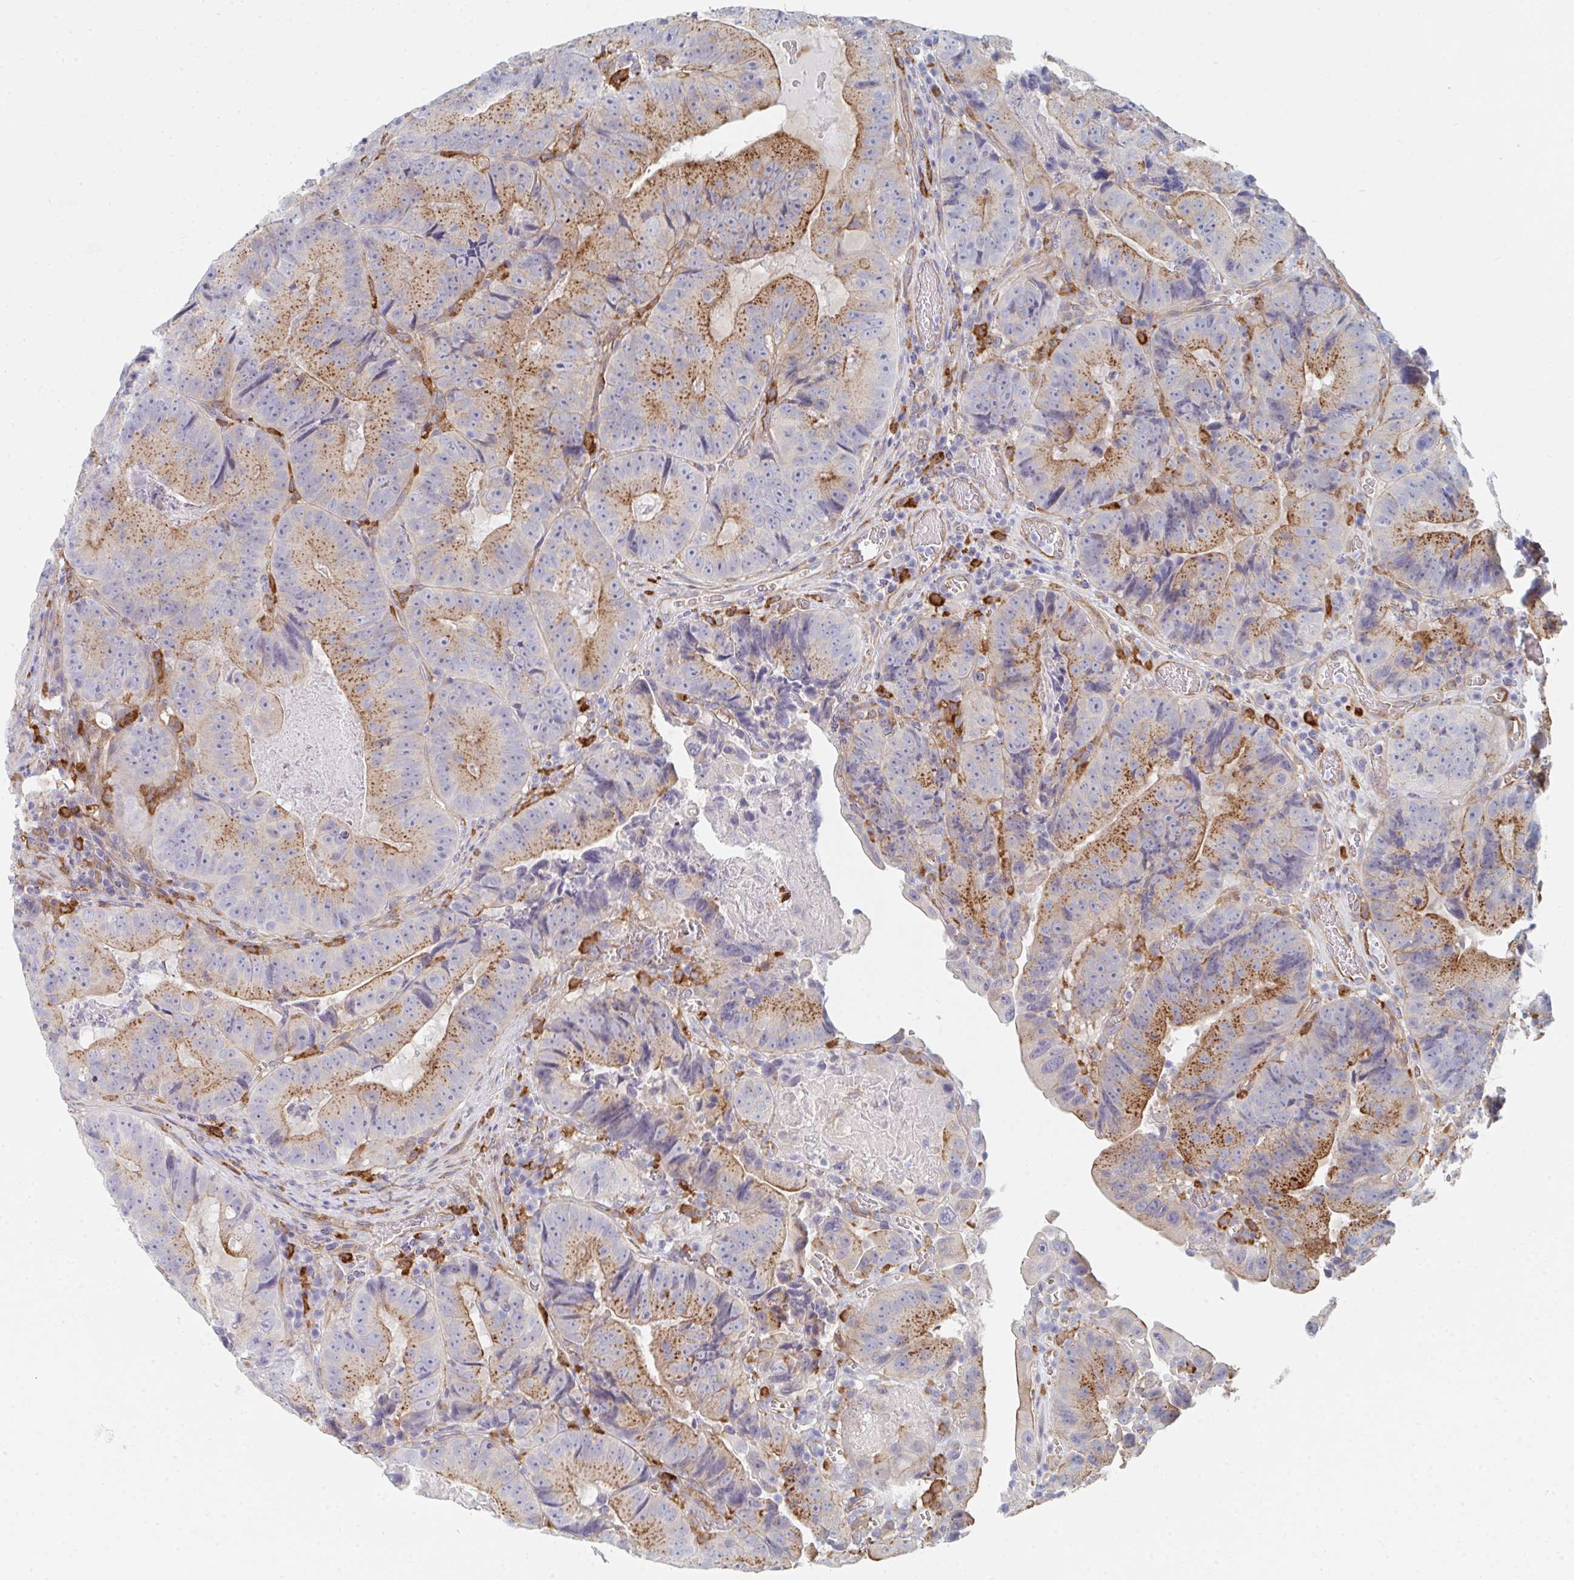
{"staining": {"intensity": "moderate", "quantity": "25%-75%", "location": "cytoplasmic/membranous"}, "tissue": "colorectal cancer", "cell_type": "Tumor cells", "image_type": "cancer", "snomed": [{"axis": "morphology", "description": "Adenocarcinoma, NOS"}, {"axis": "topography", "description": "Colon"}], "caption": "Protein expression analysis of colorectal adenocarcinoma reveals moderate cytoplasmic/membranous staining in approximately 25%-75% of tumor cells.", "gene": "DAB2", "patient": {"sex": "female", "age": 86}}